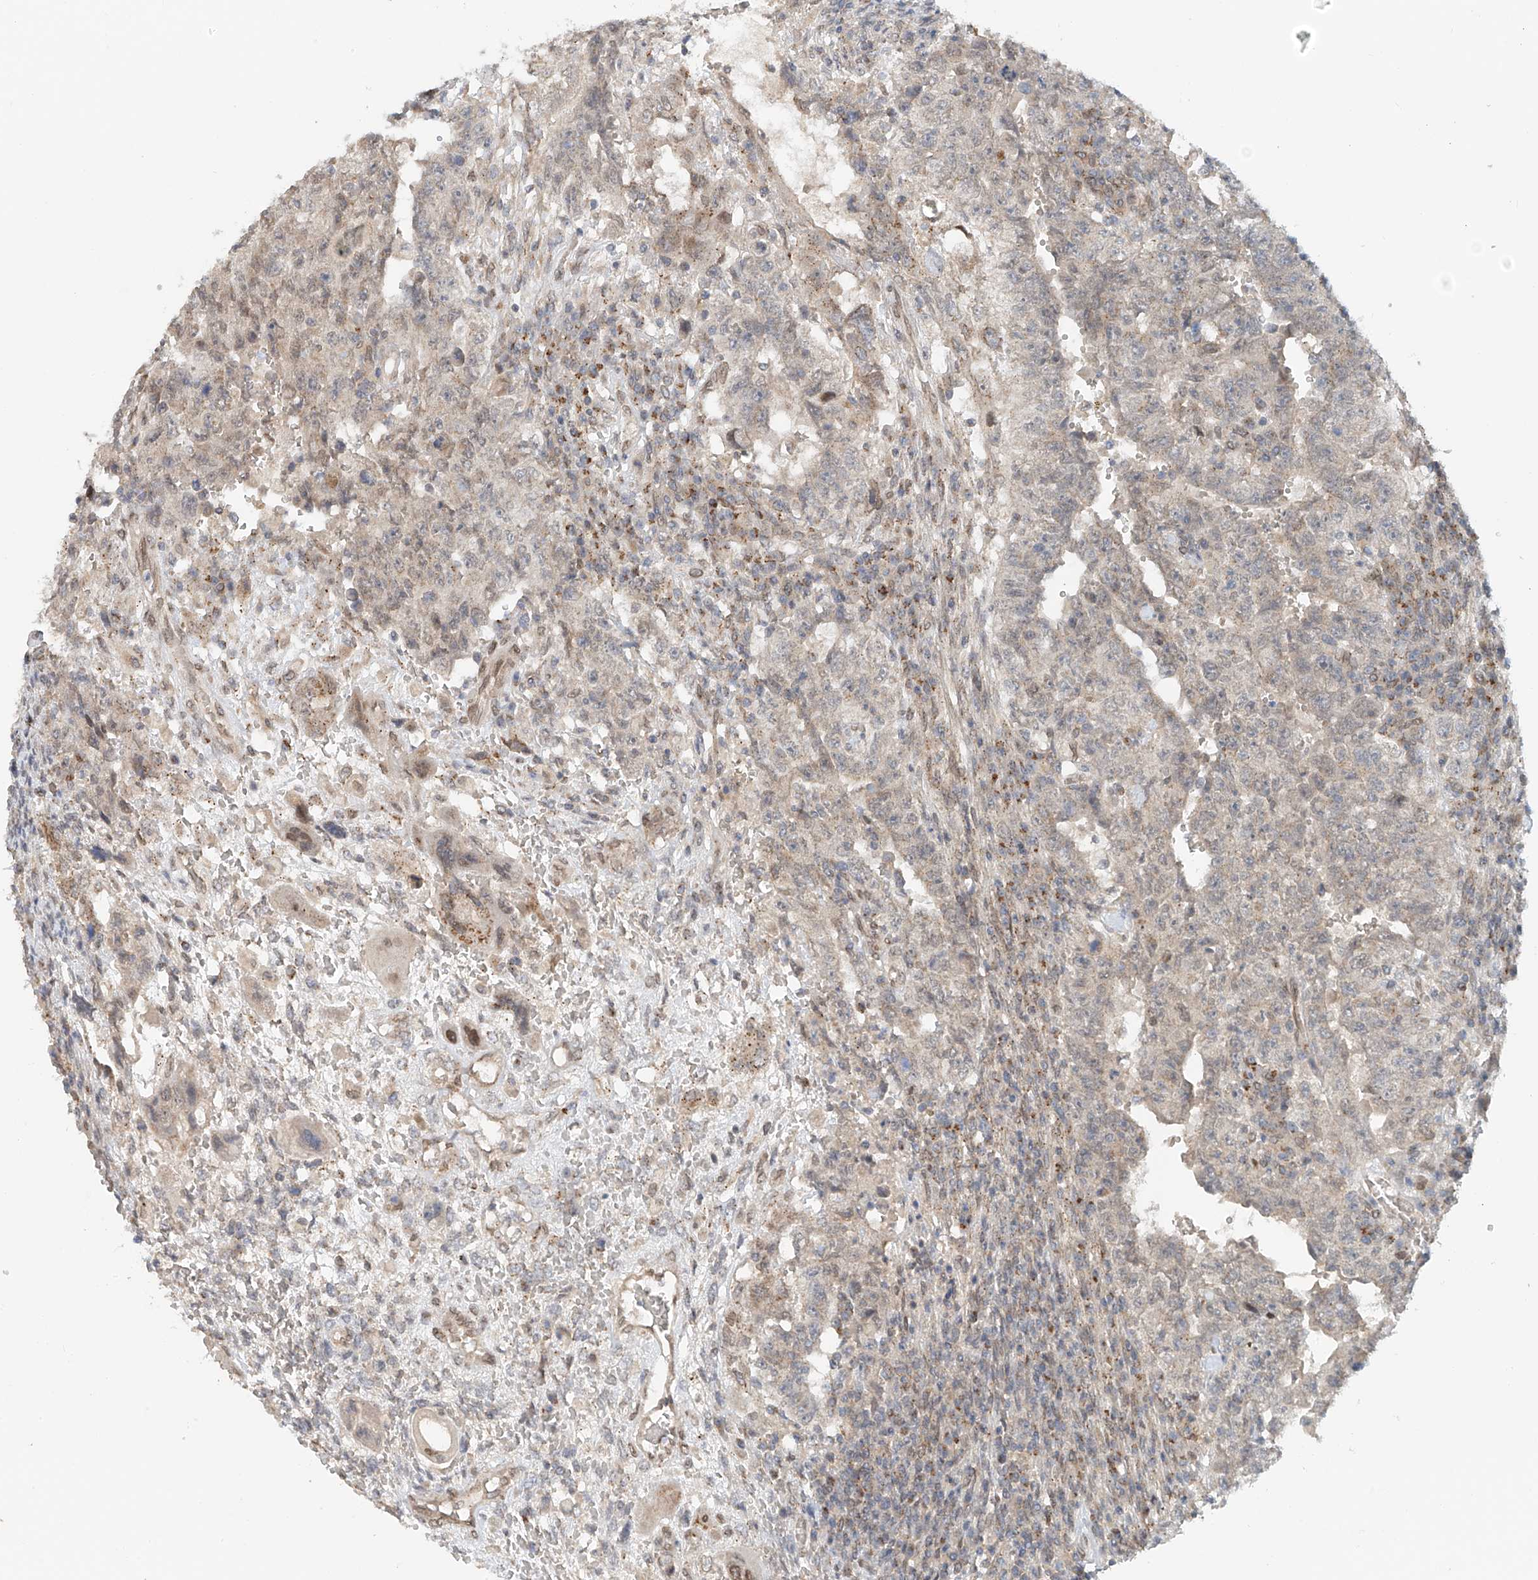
{"staining": {"intensity": "weak", "quantity": "<25%", "location": "cytoplasmic/membranous"}, "tissue": "testis cancer", "cell_type": "Tumor cells", "image_type": "cancer", "snomed": [{"axis": "morphology", "description": "Carcinoma, Embryonal, NOS"}, {"axis": "topography", "description": "Testis"}], "caption": "Testis cancer (embryonal carcinoma) was stained to show a protein in brown. There is no significant staining in tumor cells. (Stains: DAB (3,3'-diaminobenzidine) immunohistochemistry with hematoxylin counter stain, Microscopy: brightfield microscopy at high magnification).", "gene": "STARD9", "patient": {"sex": "male", "age": 26}}